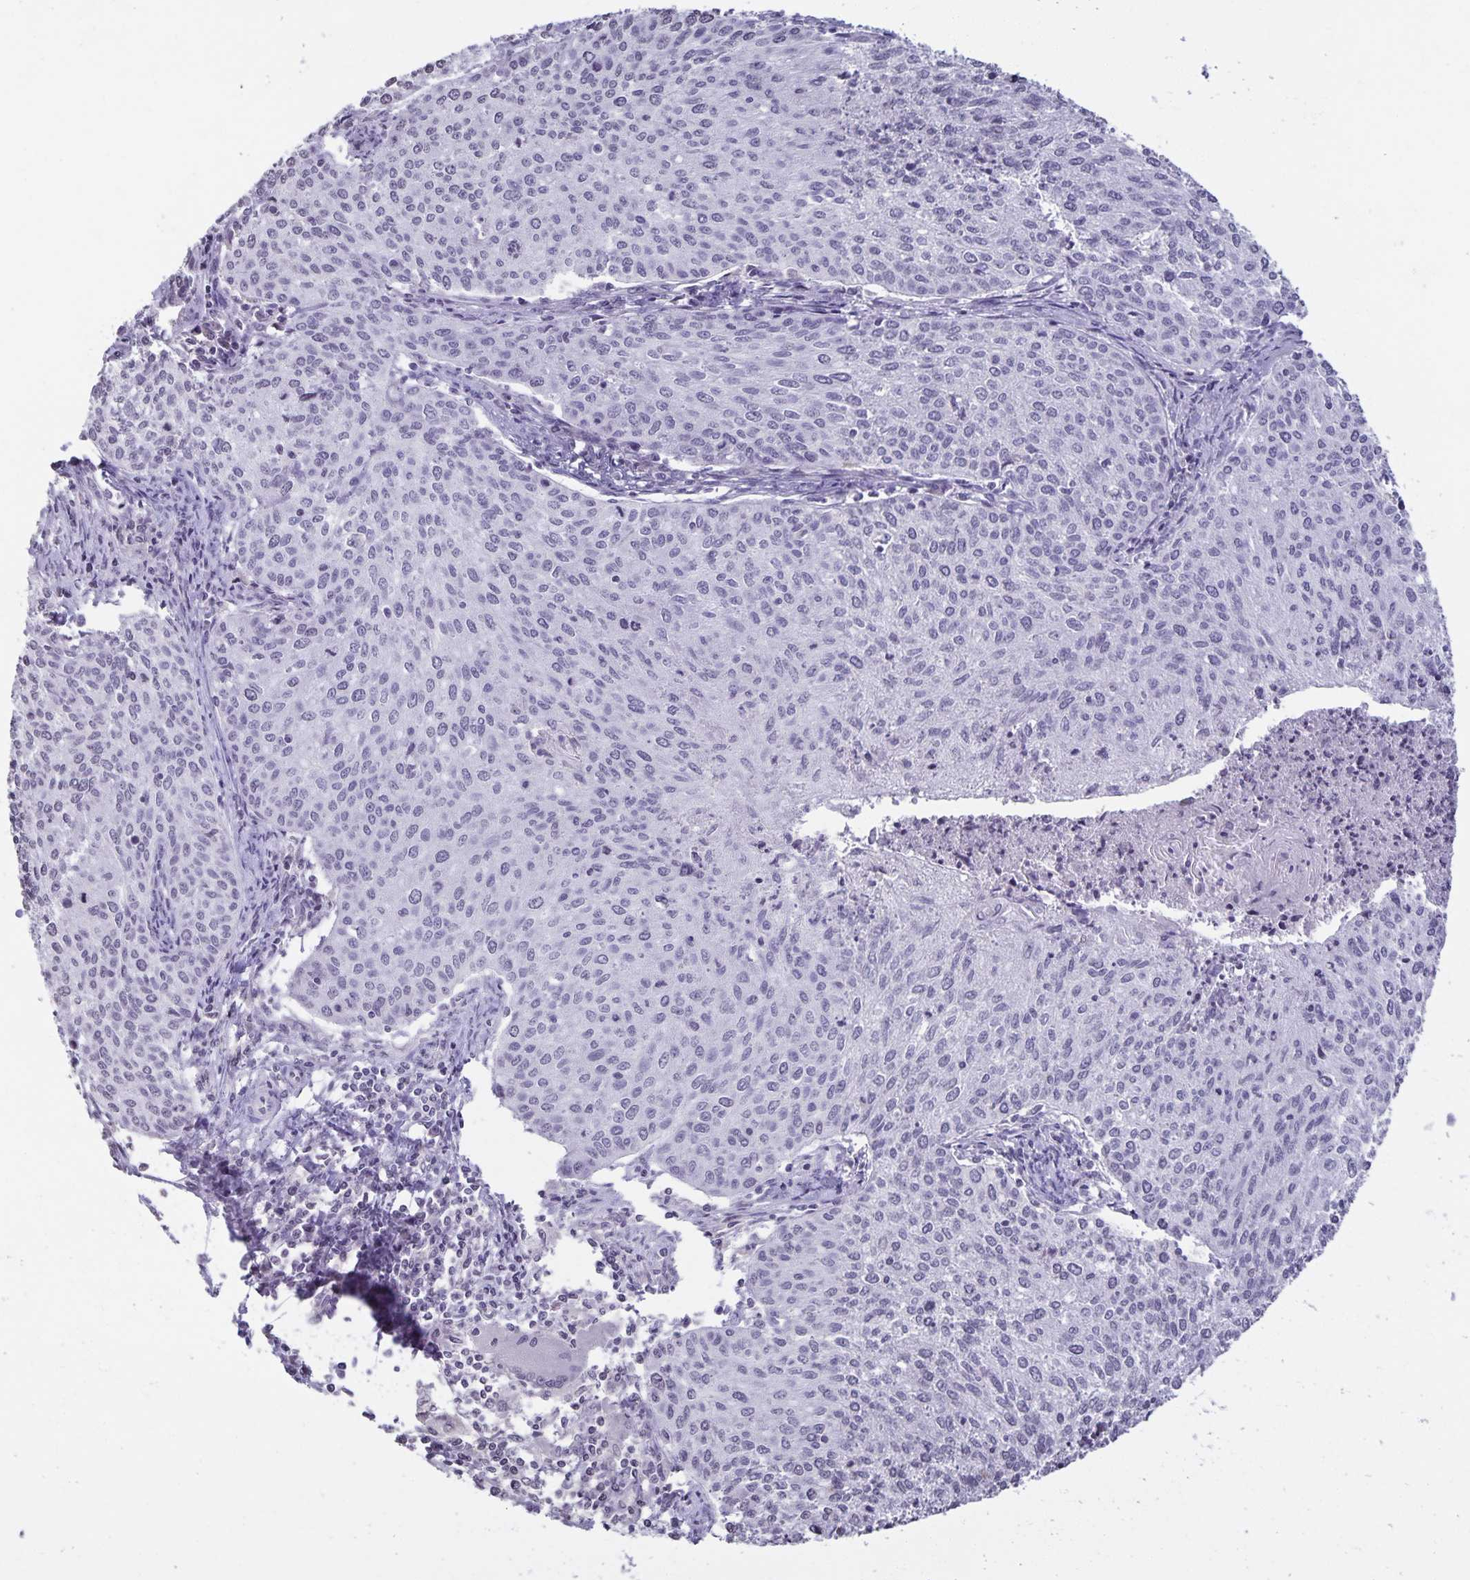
{"staining": {"intensity": "negative", "quantity": "none", "location": "none"}, "tissue": "cervical cancer", "cell_type": "Tumor cells", "image_type": "cancer", "snomed": [{"axis": "morphology", "description": "Squamous cell carcinoma, NOS"}, {"axis": "topography", "description": "Cervix"}], "caption": "This is an immunohistochemistry micrograph of cervical cancer (squamous cell carcinoma). There is no expression in tumor cells.", "gene": "AQP4", "patient": {"sex": "female", "age": 38}}